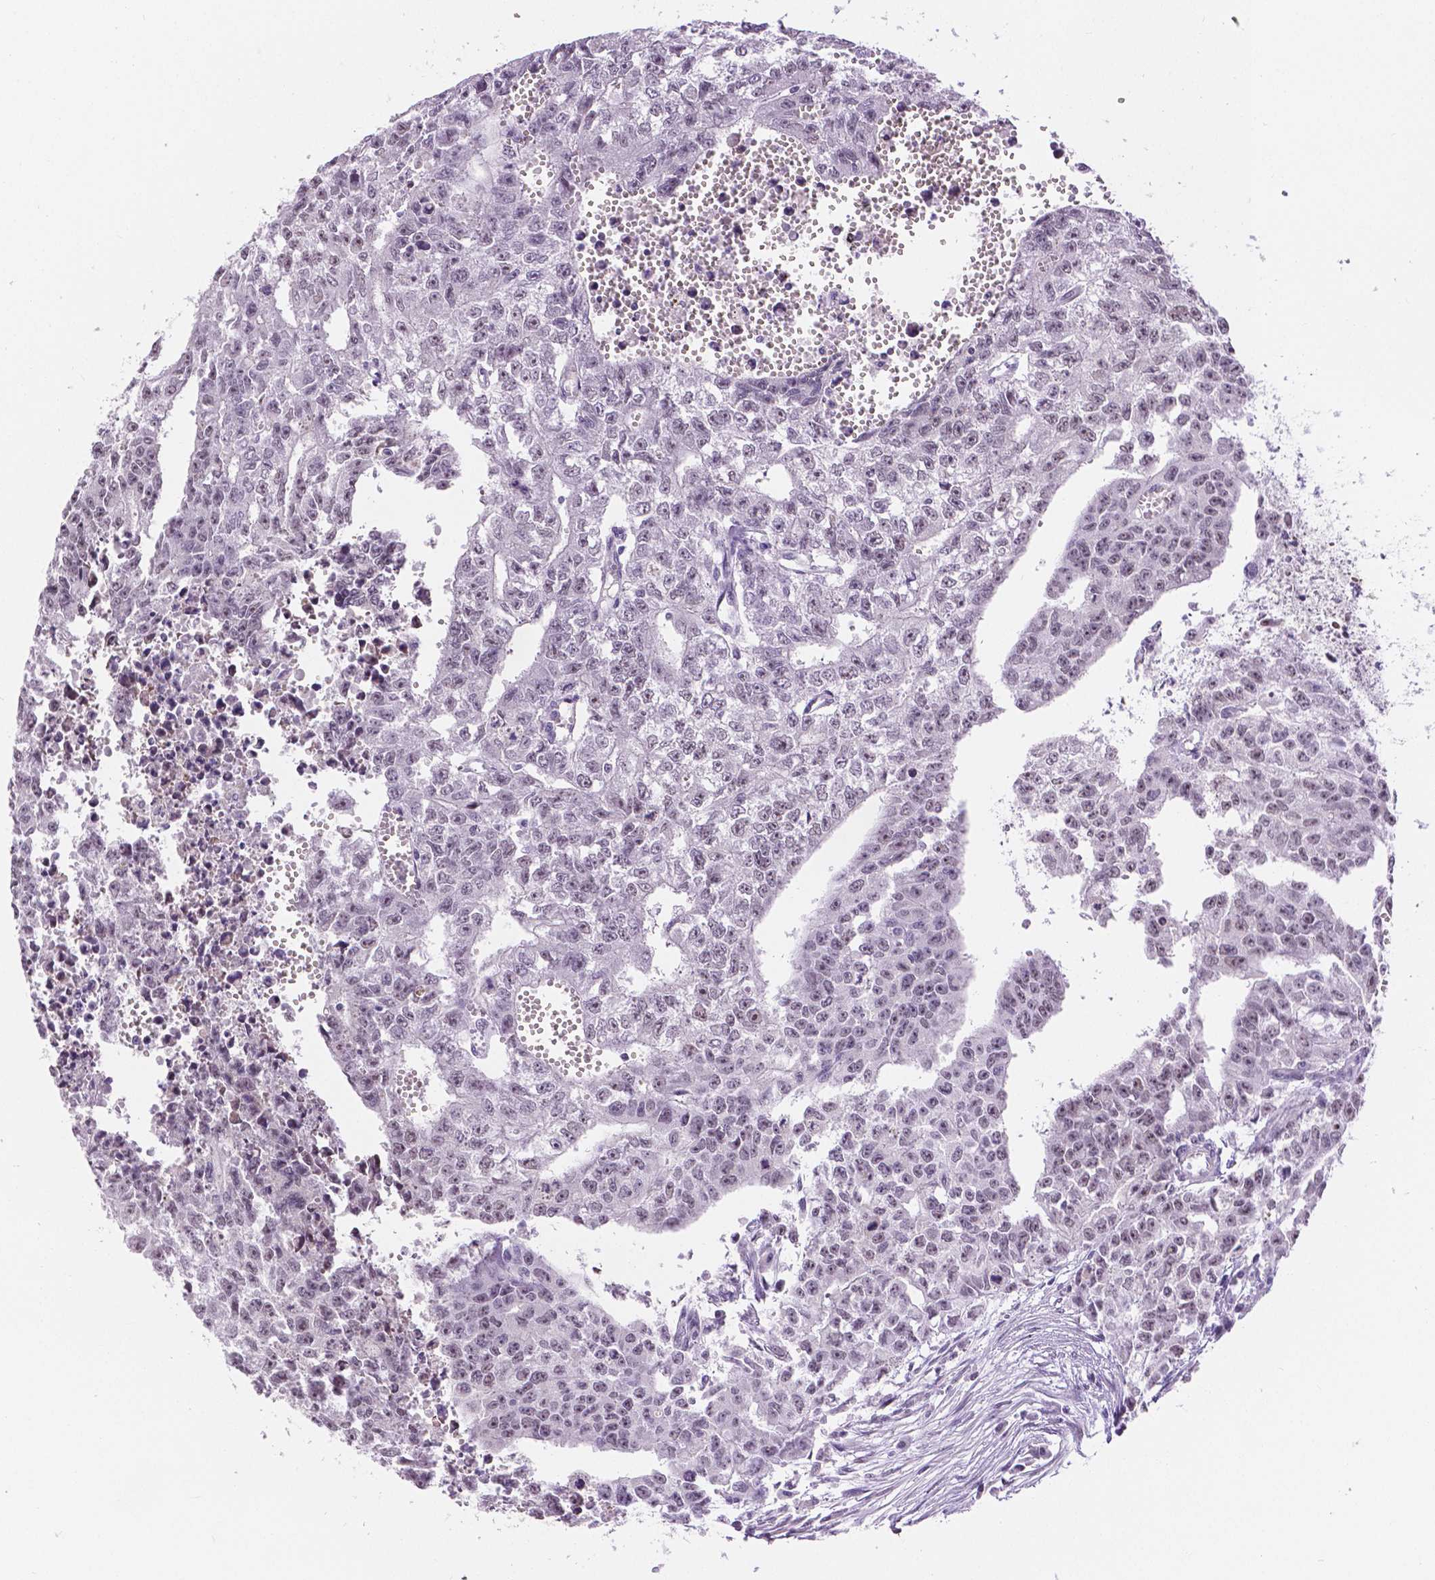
{"staining": {"intensity": "weak", "quantity": "25%-75%", "location": "nuclear"}, "tissue": "testis cancer", "cell_type": "Tumor cells", "image_type": "cancer", "snomed": [{"axis": "morphology", "description": "Carcinoma, Embryonal, NOS"}, {"axis": "morphology", "description": "Teratoma, malignant, NOS"}, {"axis": "topography", "description": "Testis"}], "caption": "Protein staining of testis cancer (teratoma (malignant)) tissue exhibits weak nuclear expression in approximately 25%-75% of tumor cells. (IHC, brightfield microscopy, high magnification).", "gene": "NHP2", "patient": {"sex": "male", "age": 24}}